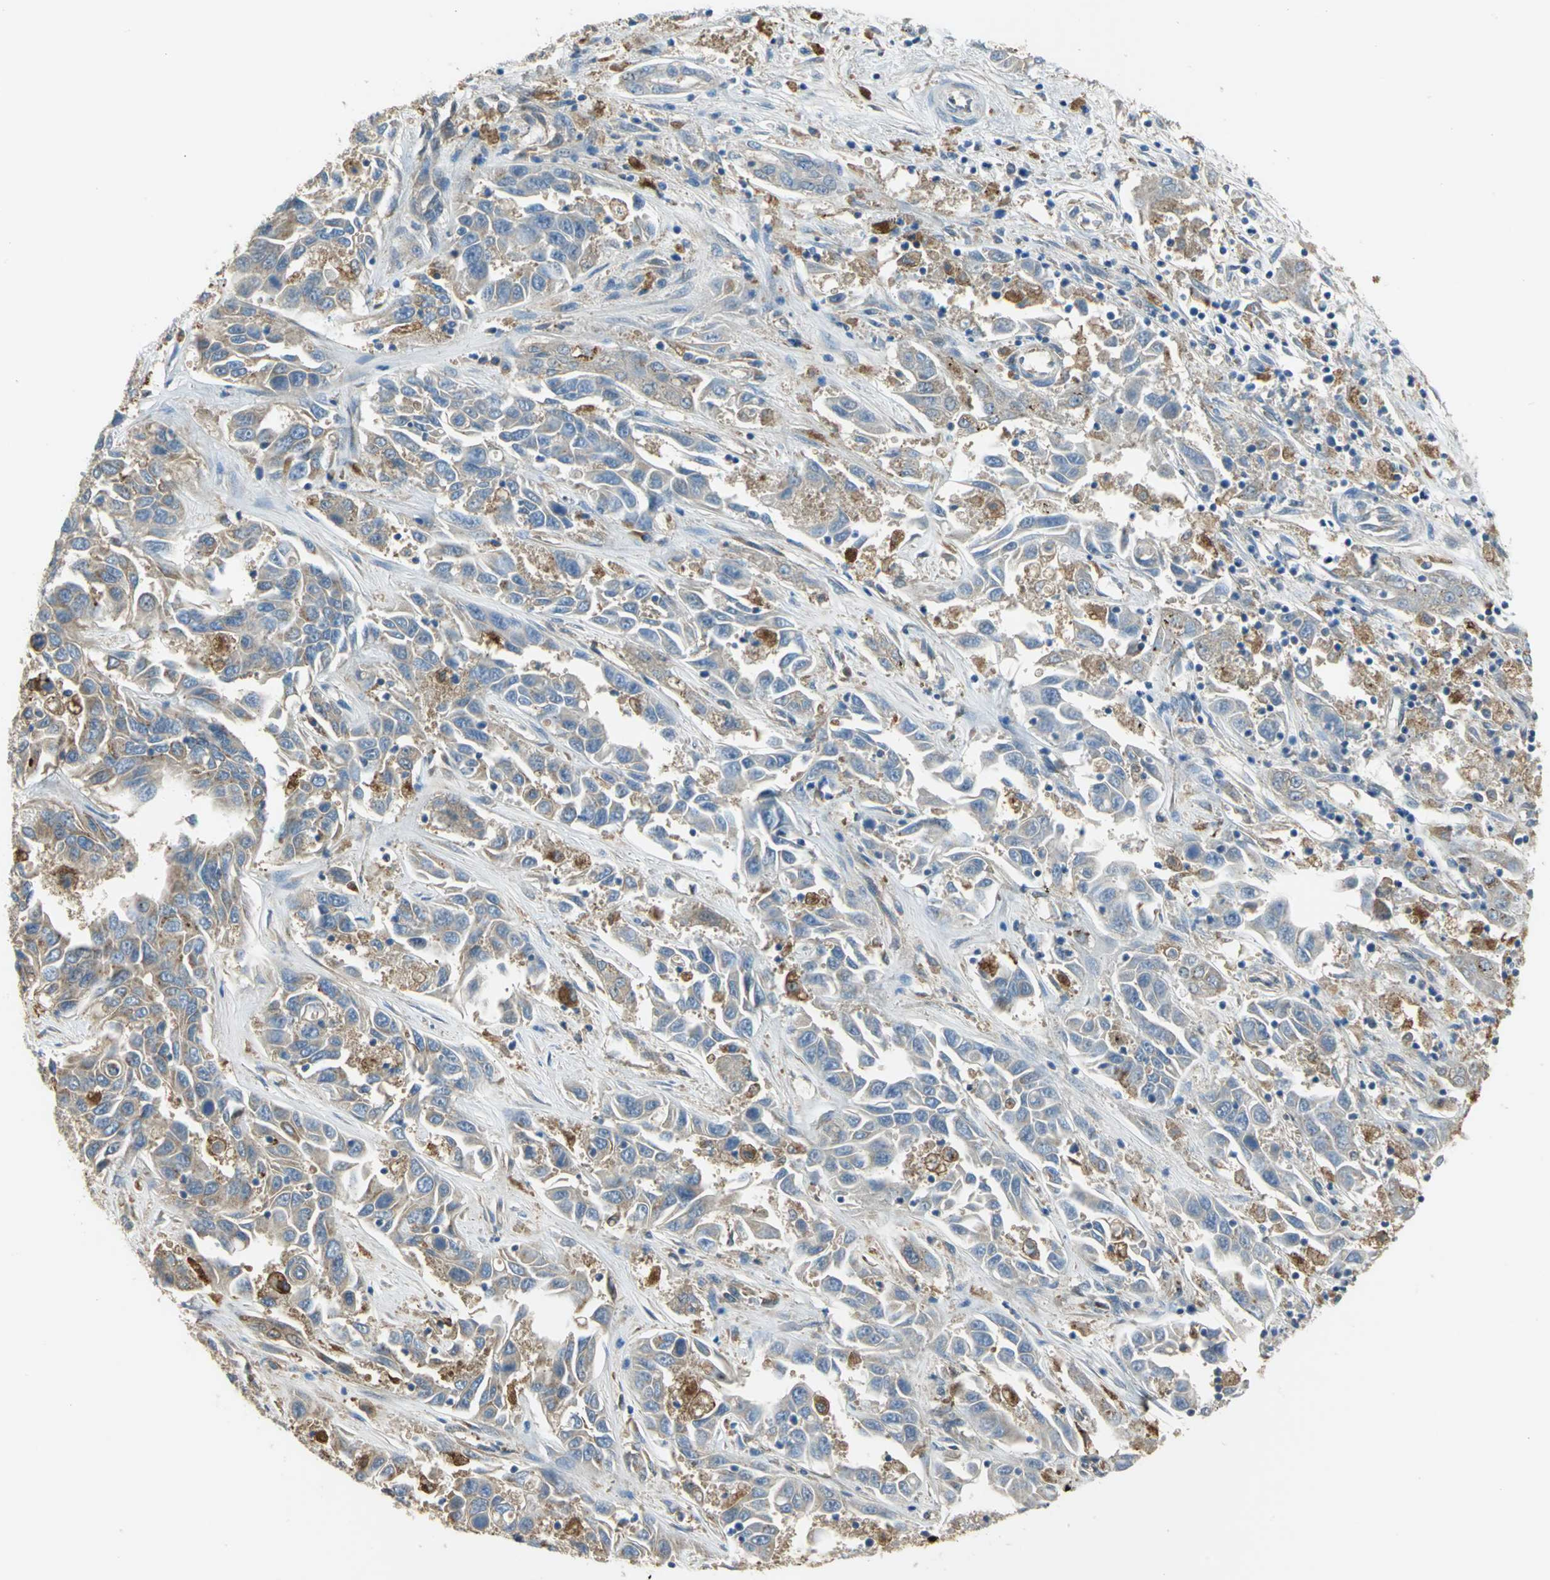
{"staining": {"intensity": "weak", "quantity": "25%-75%", "location": "cytoplasmic/membranous"}, "tissue": "liver cancer", "cell_type": "Tumor cells", "image_type": "cancer", "snomed": [{"axis": "morphology", "description": "Cholangiocarcinoma"}, {"axis": "topography", "description": "Liver"}], "caption": "Liver cancer tissue shows weak cytoplasmic/membranous positivity in approximately 25%-75% of tumor cells, visualized by immunohistochemistry.", "gene": "DIAPH2", "patient": {"sex": "female", "age": 52}}